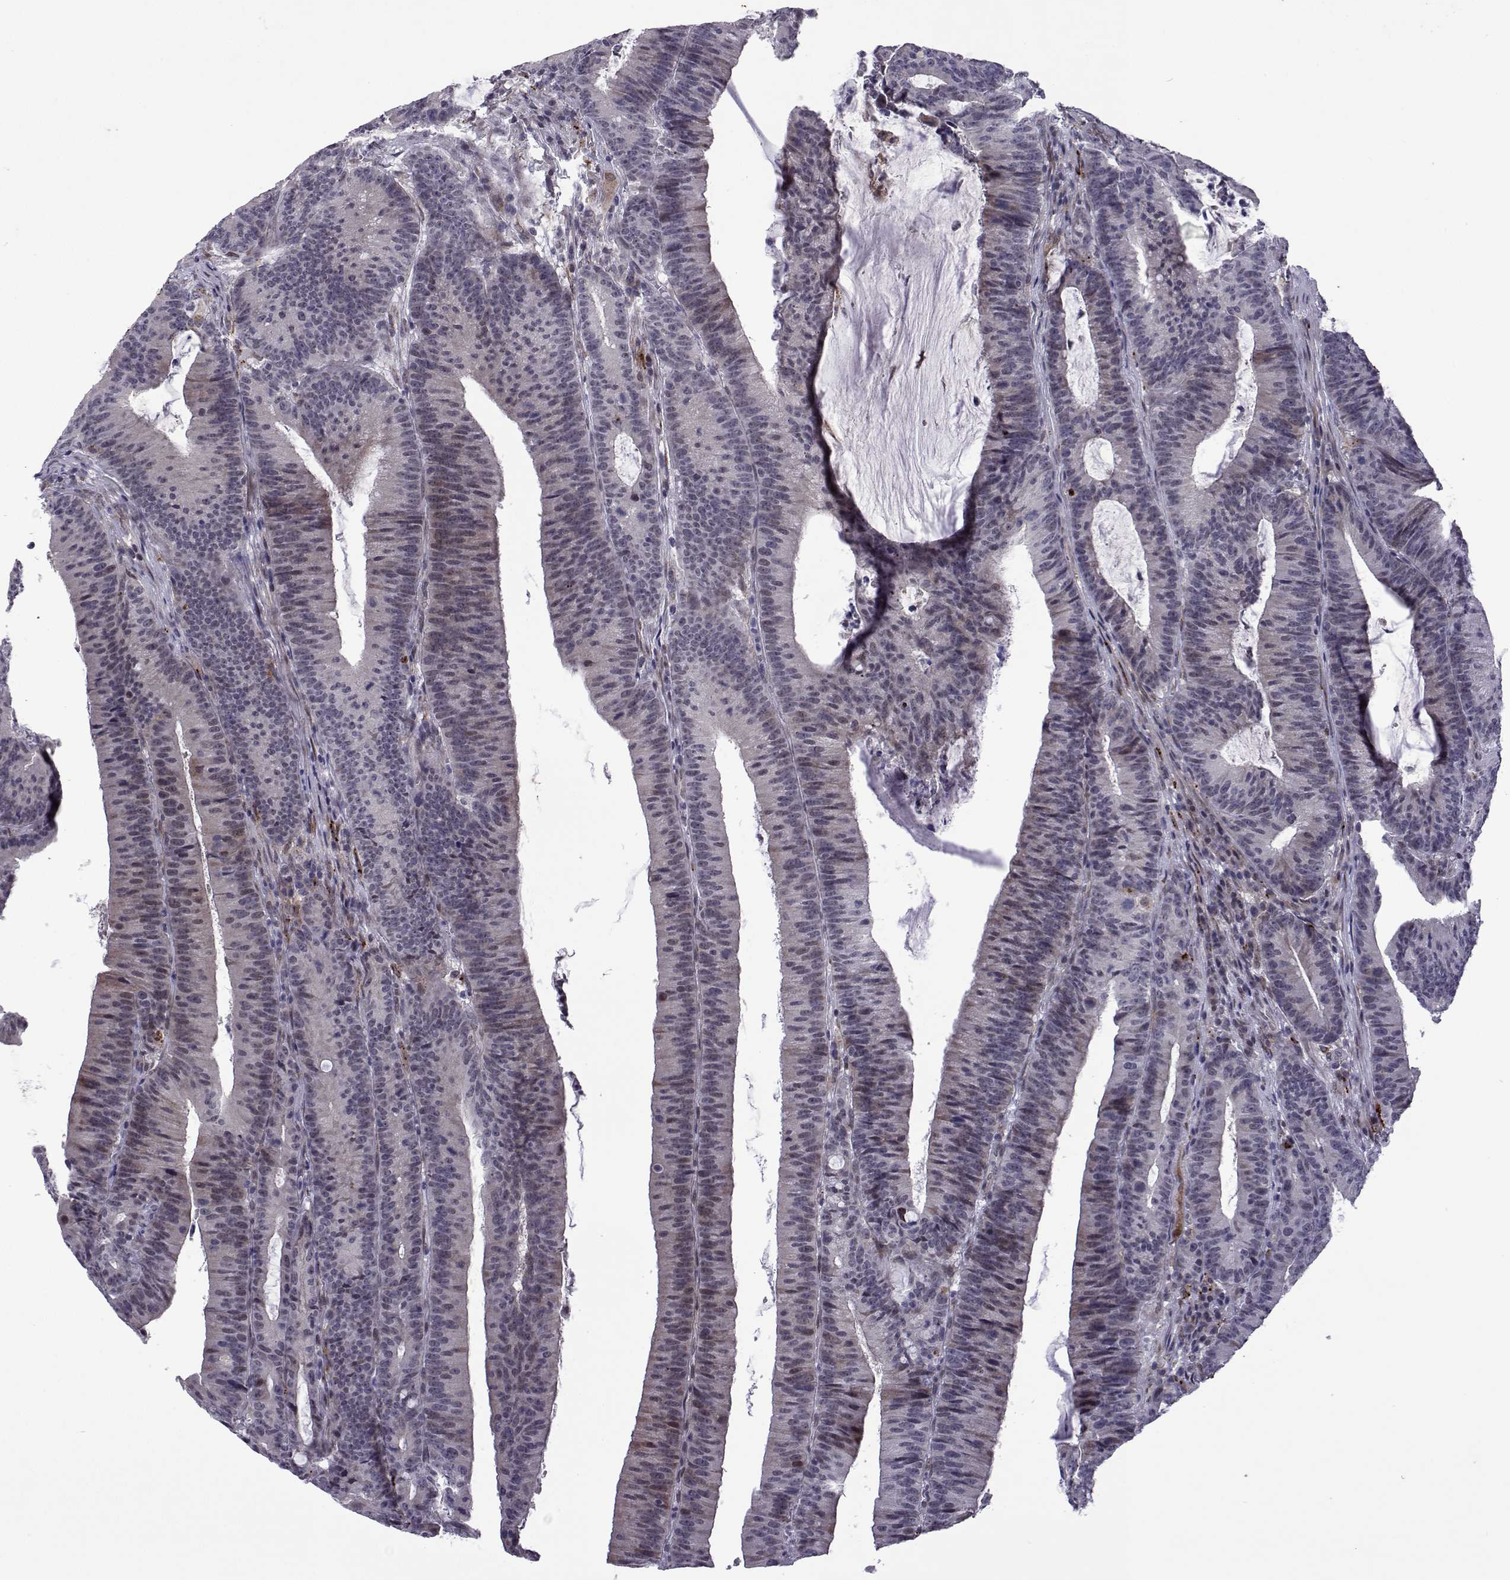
{"staining": {"intensity": "negative", "quantity": "none", "location": "none"}, "tissue": "colorectal cancer", "cell_type": "Tumor cells", "image_type": "cancer", "snomed": [{"axis": "morphology", "description": "Adenocarcinoma, NOS"}, {"axis": "topography", "description": "Colon"}], "caption": "IHC image of human colorectal cancer stained for a protein (brown), which reveals no staining in tumor cells. (Immunohistochemistry (ihc), brightfield microscopy, high magnification).", "gene": "EFCAB3", "patient": {"sex": "female", "age": 78}}